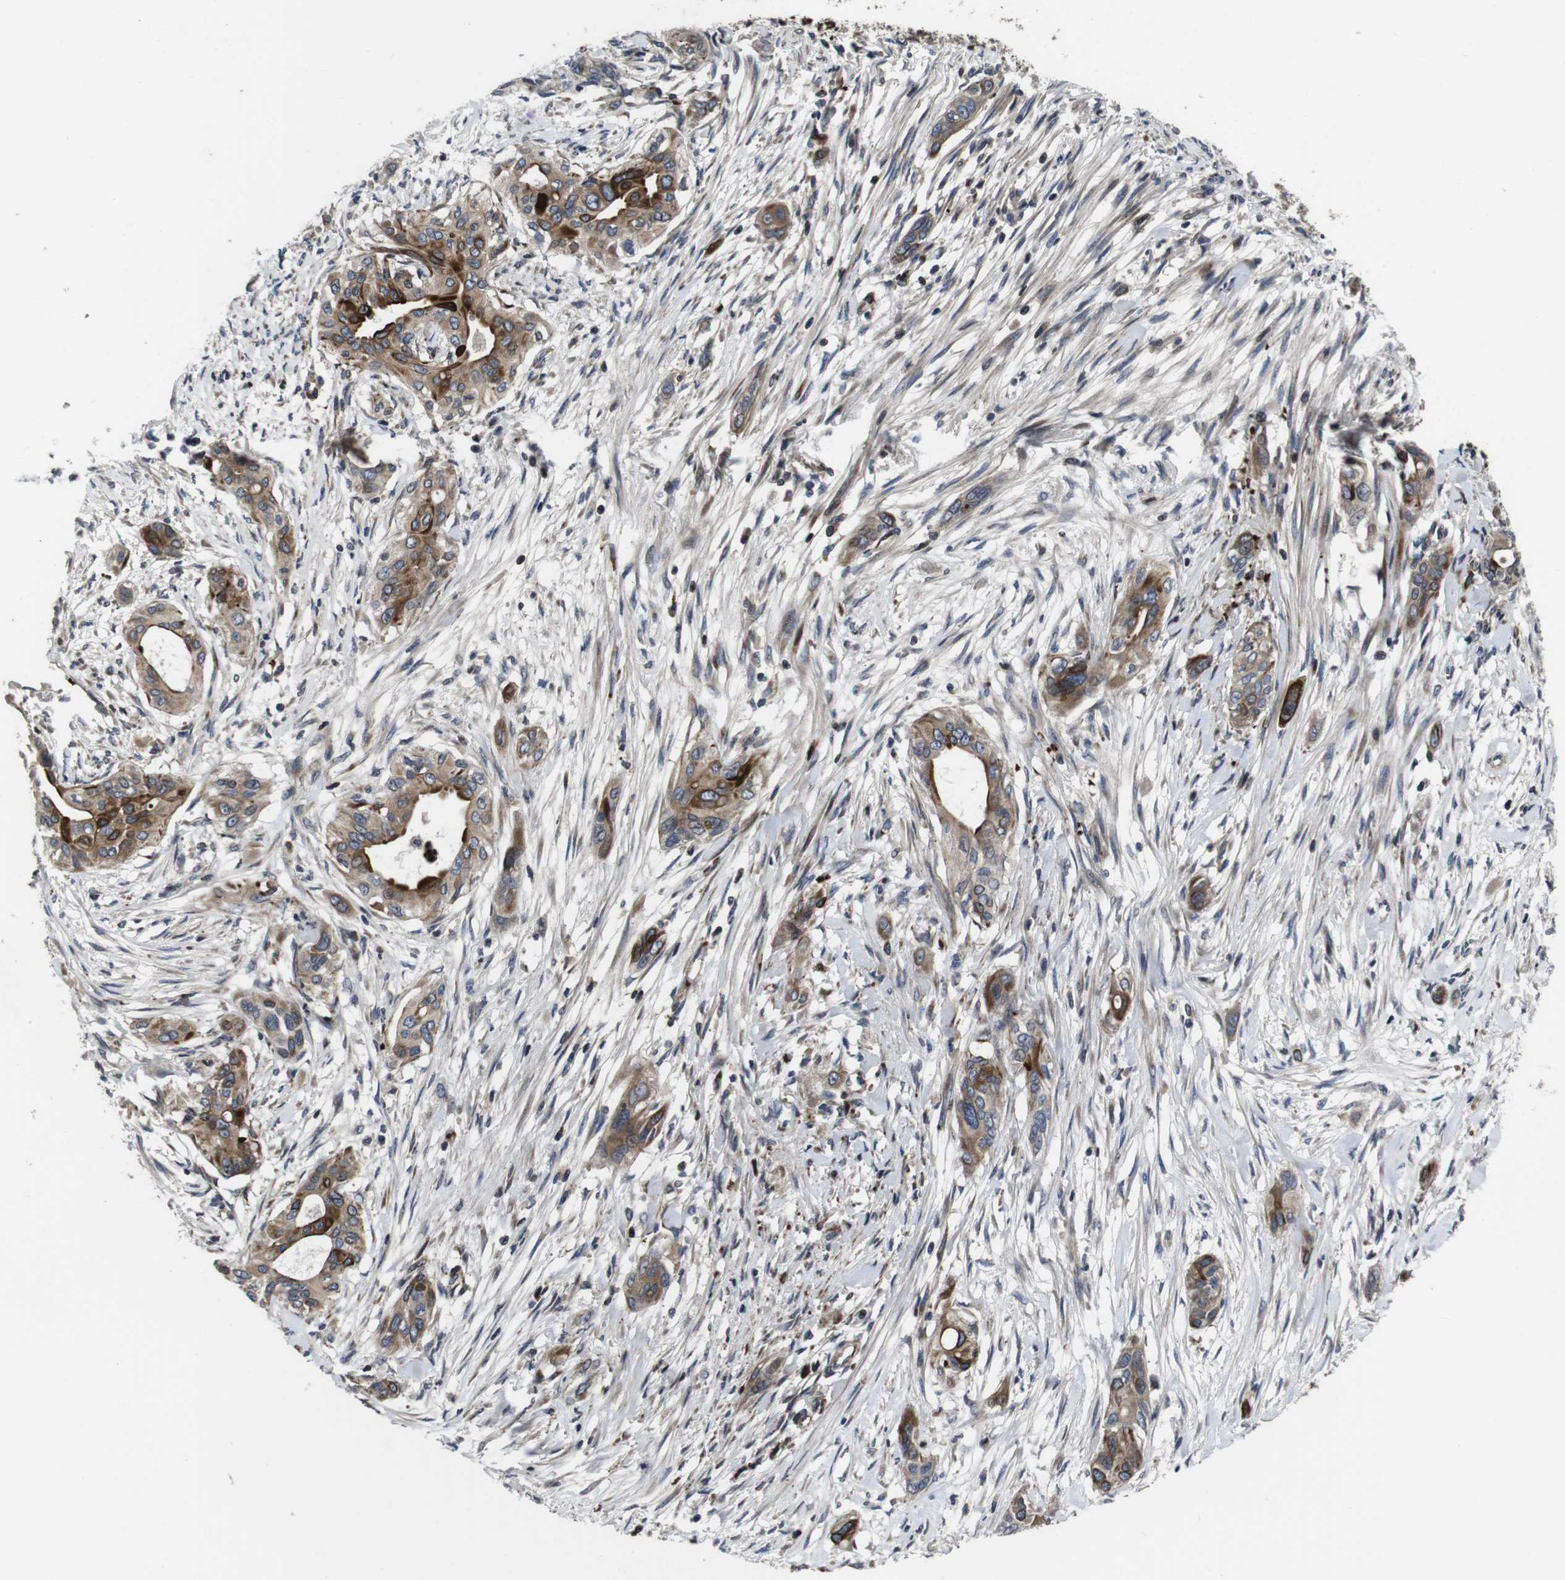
{"staining": {"intensity": "moderate", "quantity": ">75%", "location": "cytoplasmic/membranous"}, "tissue": "pancreatic cancer", "cell_type": "Tumor cells", "image_type": "cancer", "snomed": [{"axis": "morphology", "description": "Adenocarcinoma, NOS"}, {"axis": "topography", "description": "Pancreas"}], "caption": "Approximately >75% of tumor cells in pancreatic adenocarcinoma demonstrate moderate cytoplasmic/membranous protein expression as visualized by brown immunohistochemical staining.", "gene": "SMYD3", "patient": {"sex": "female", "age": 60}}